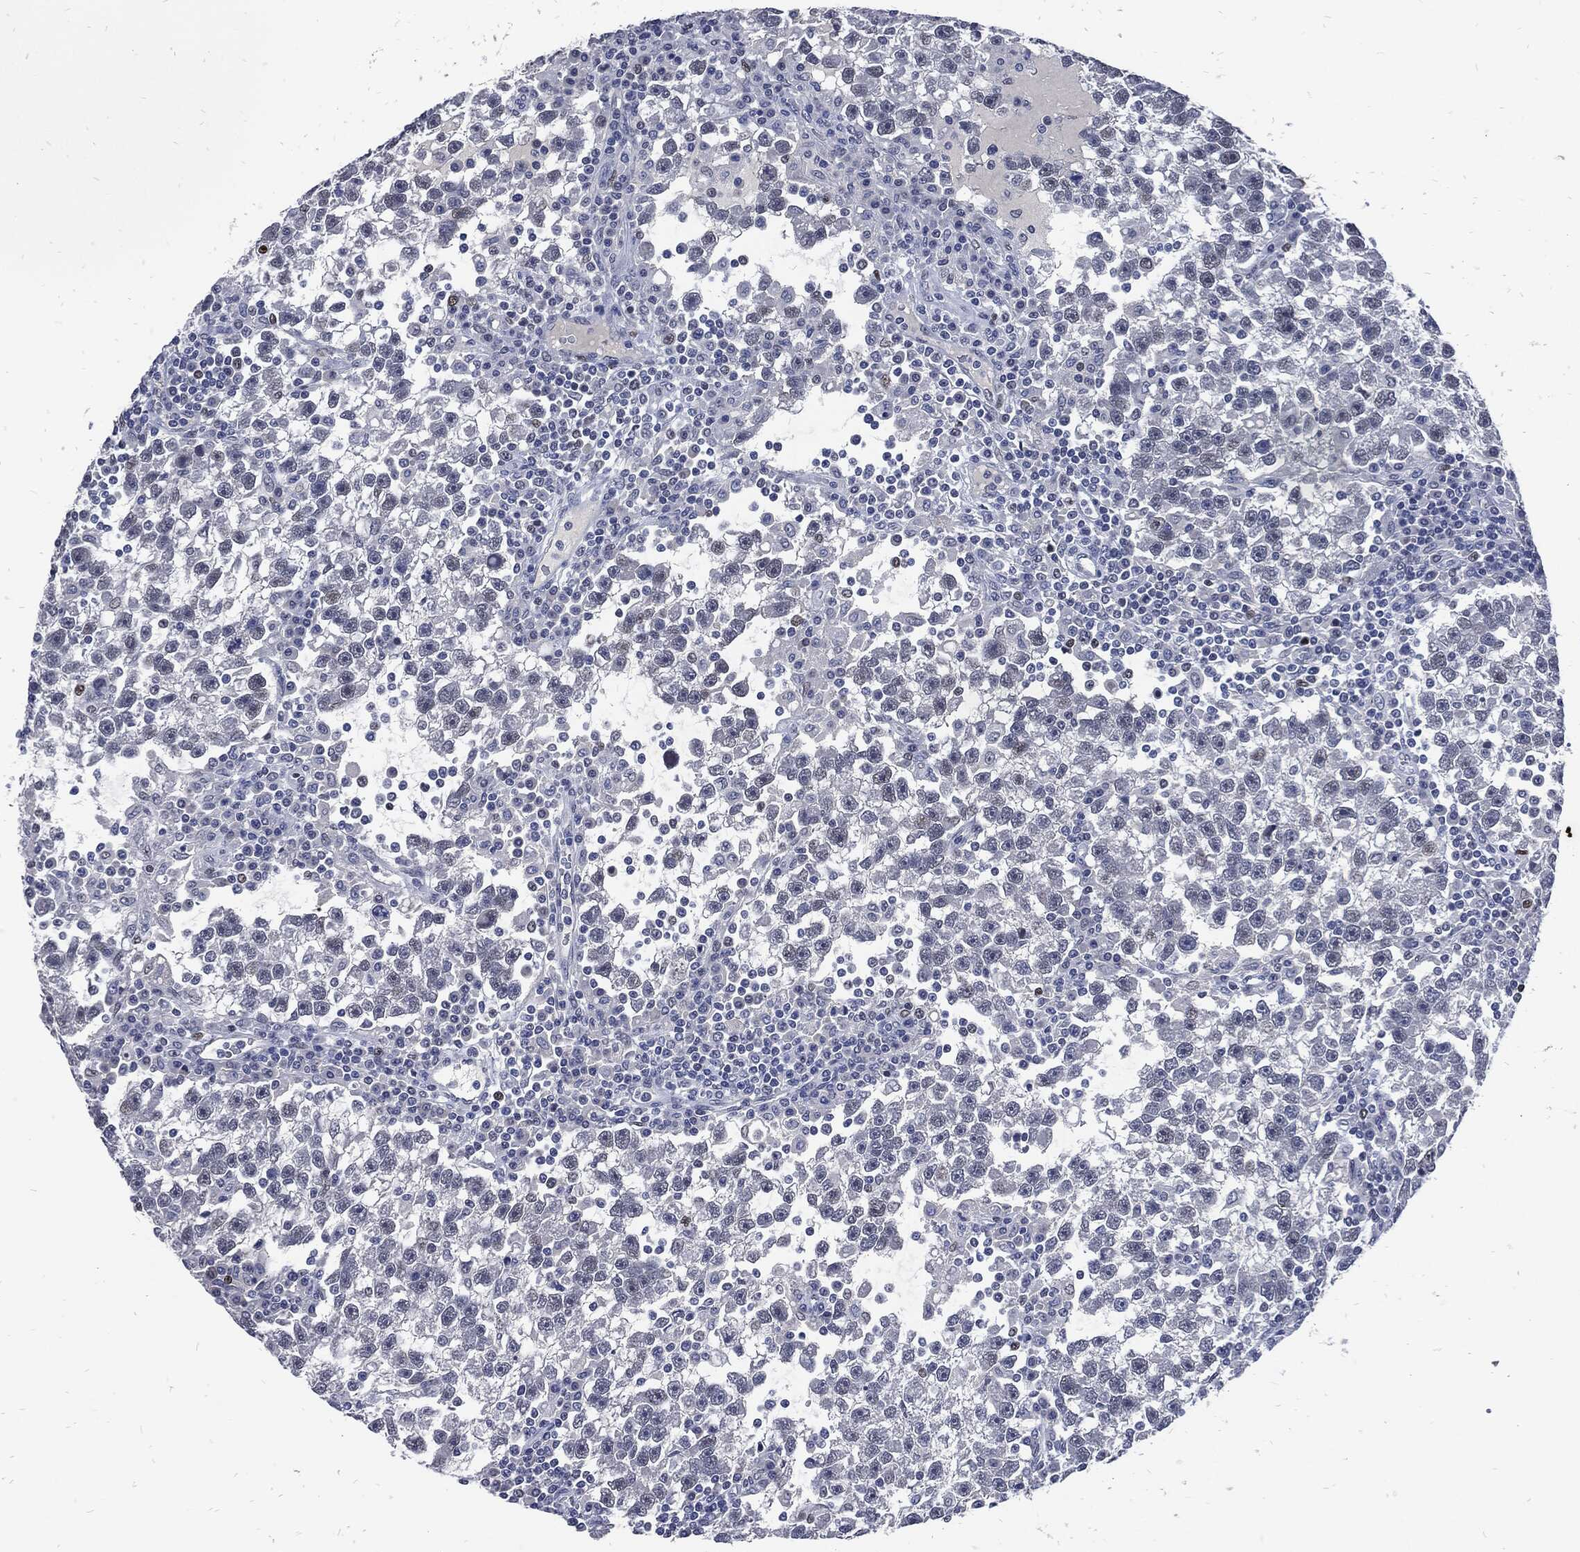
{"staining": {"intensity": "negative", "quantity": "none", "location": "none"}, "tissue": "testis cancer", "cell_type": "Tumor cells", "image_type": "cancer", "snomed": [{"axis": "morphology", "description": "Seminoma, NOS"}, {"axis": "topography", "description": "Testis"}], "caption": "IHC photomicrograph of seminoma (testis) stained for a protein (brown), which displays no staining in tumor cells.", "gene": "JUN", "patient": {"sex": "male", "age": 47}}